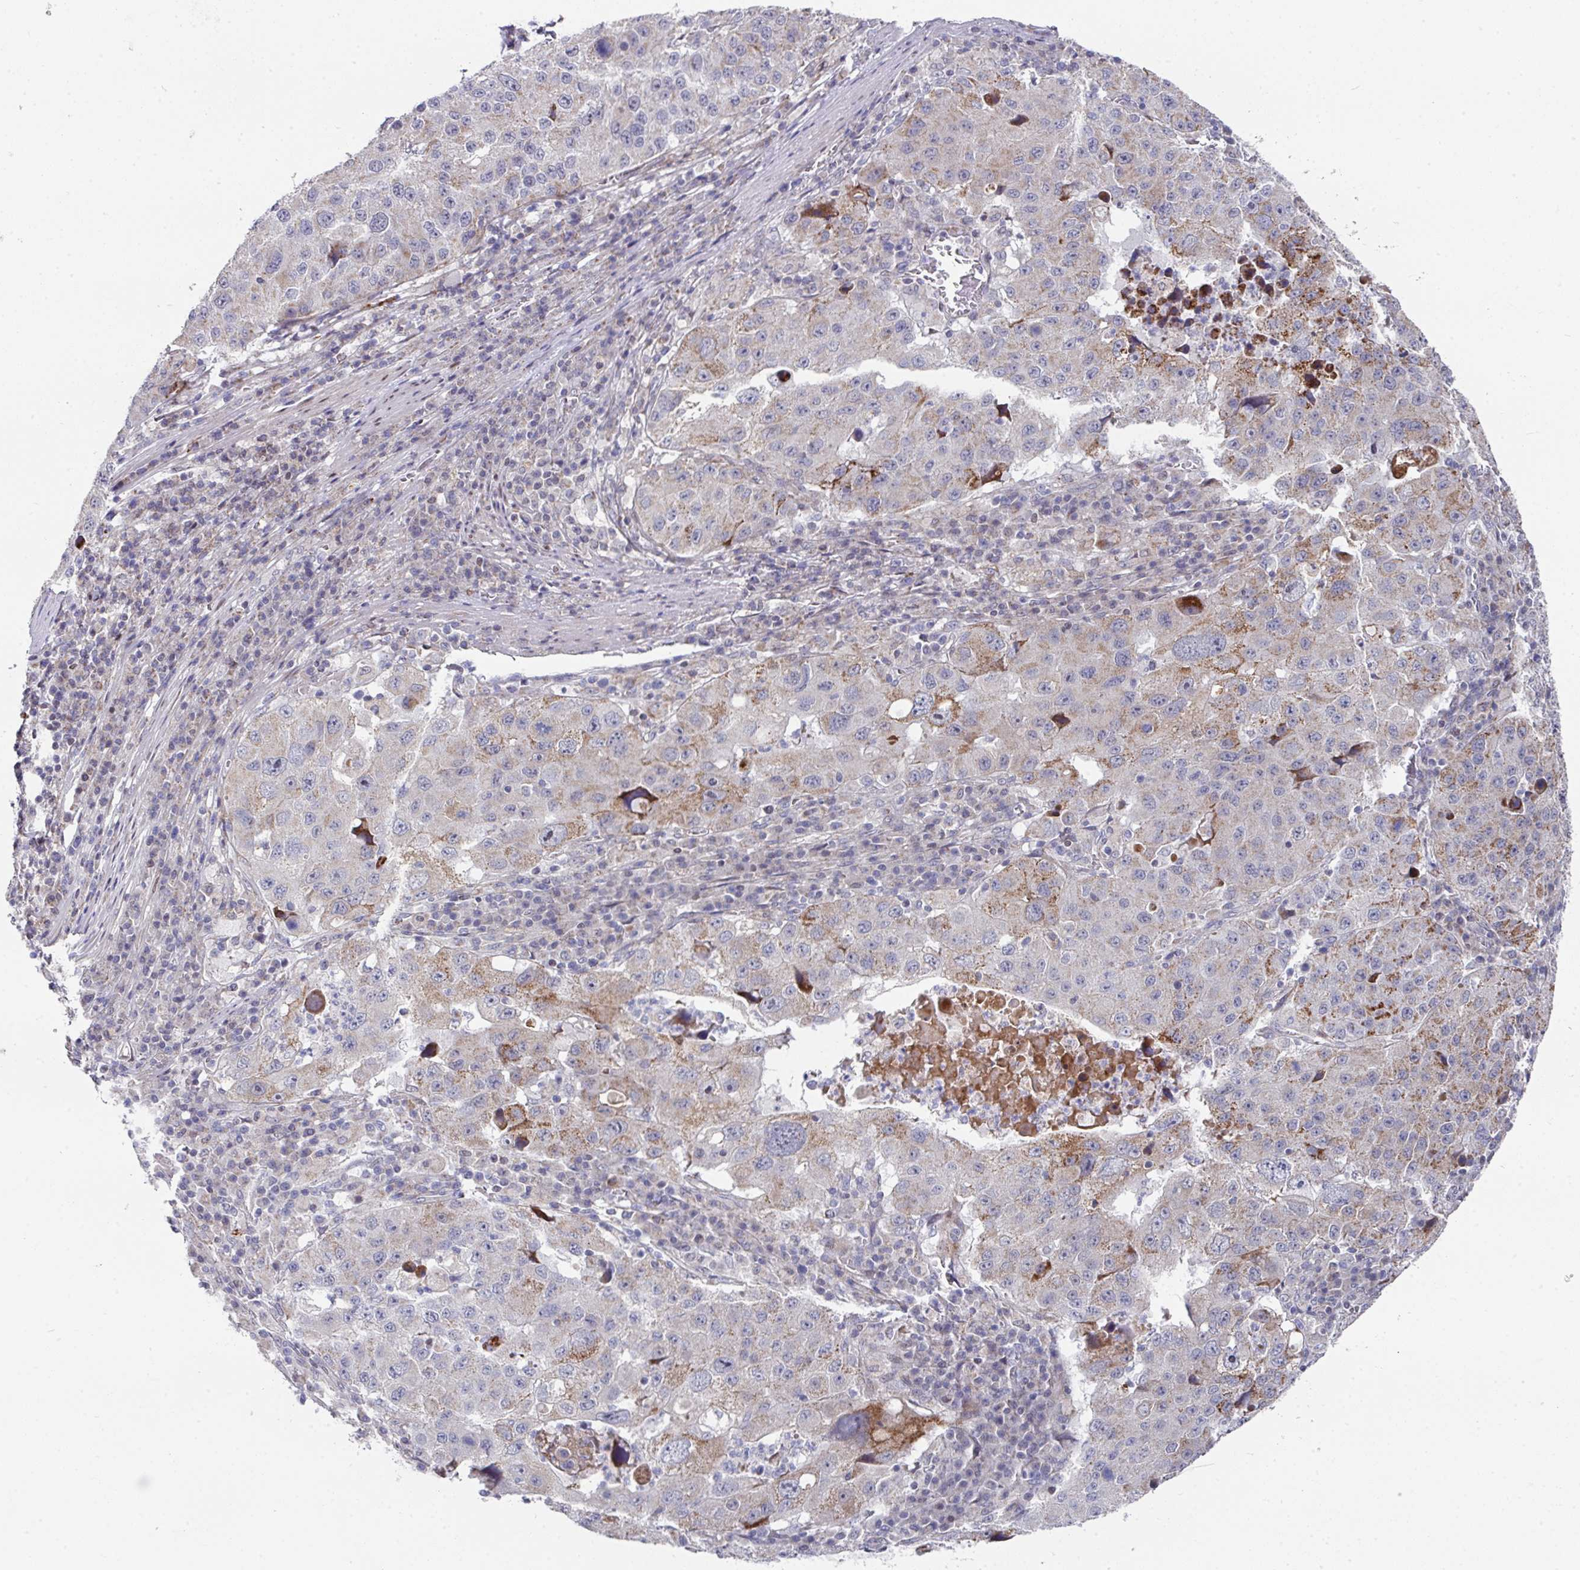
{"staining": {"intensity": "weak", "quantity": "<25%", "location": "cytoplasmic/membranous"}, "tissue": "stomach cancer", "cell_type": "Tumor cells", "image_type": "cancer", "snomed": [{"axis": "morphology", "description": "Adenocarcinoma, NOS"}, {"axis": "topography", "description": "Stomach"}], "caption": "A micrograph of stomach cancer stained for a protein shows no brown staining in tumor cells. The staining is performed using DAB brown chromogen with nuclei counter-stained in using hematoxylin.", "gene": "CBX7", "patient": {"sex": "male", "age": 71}}